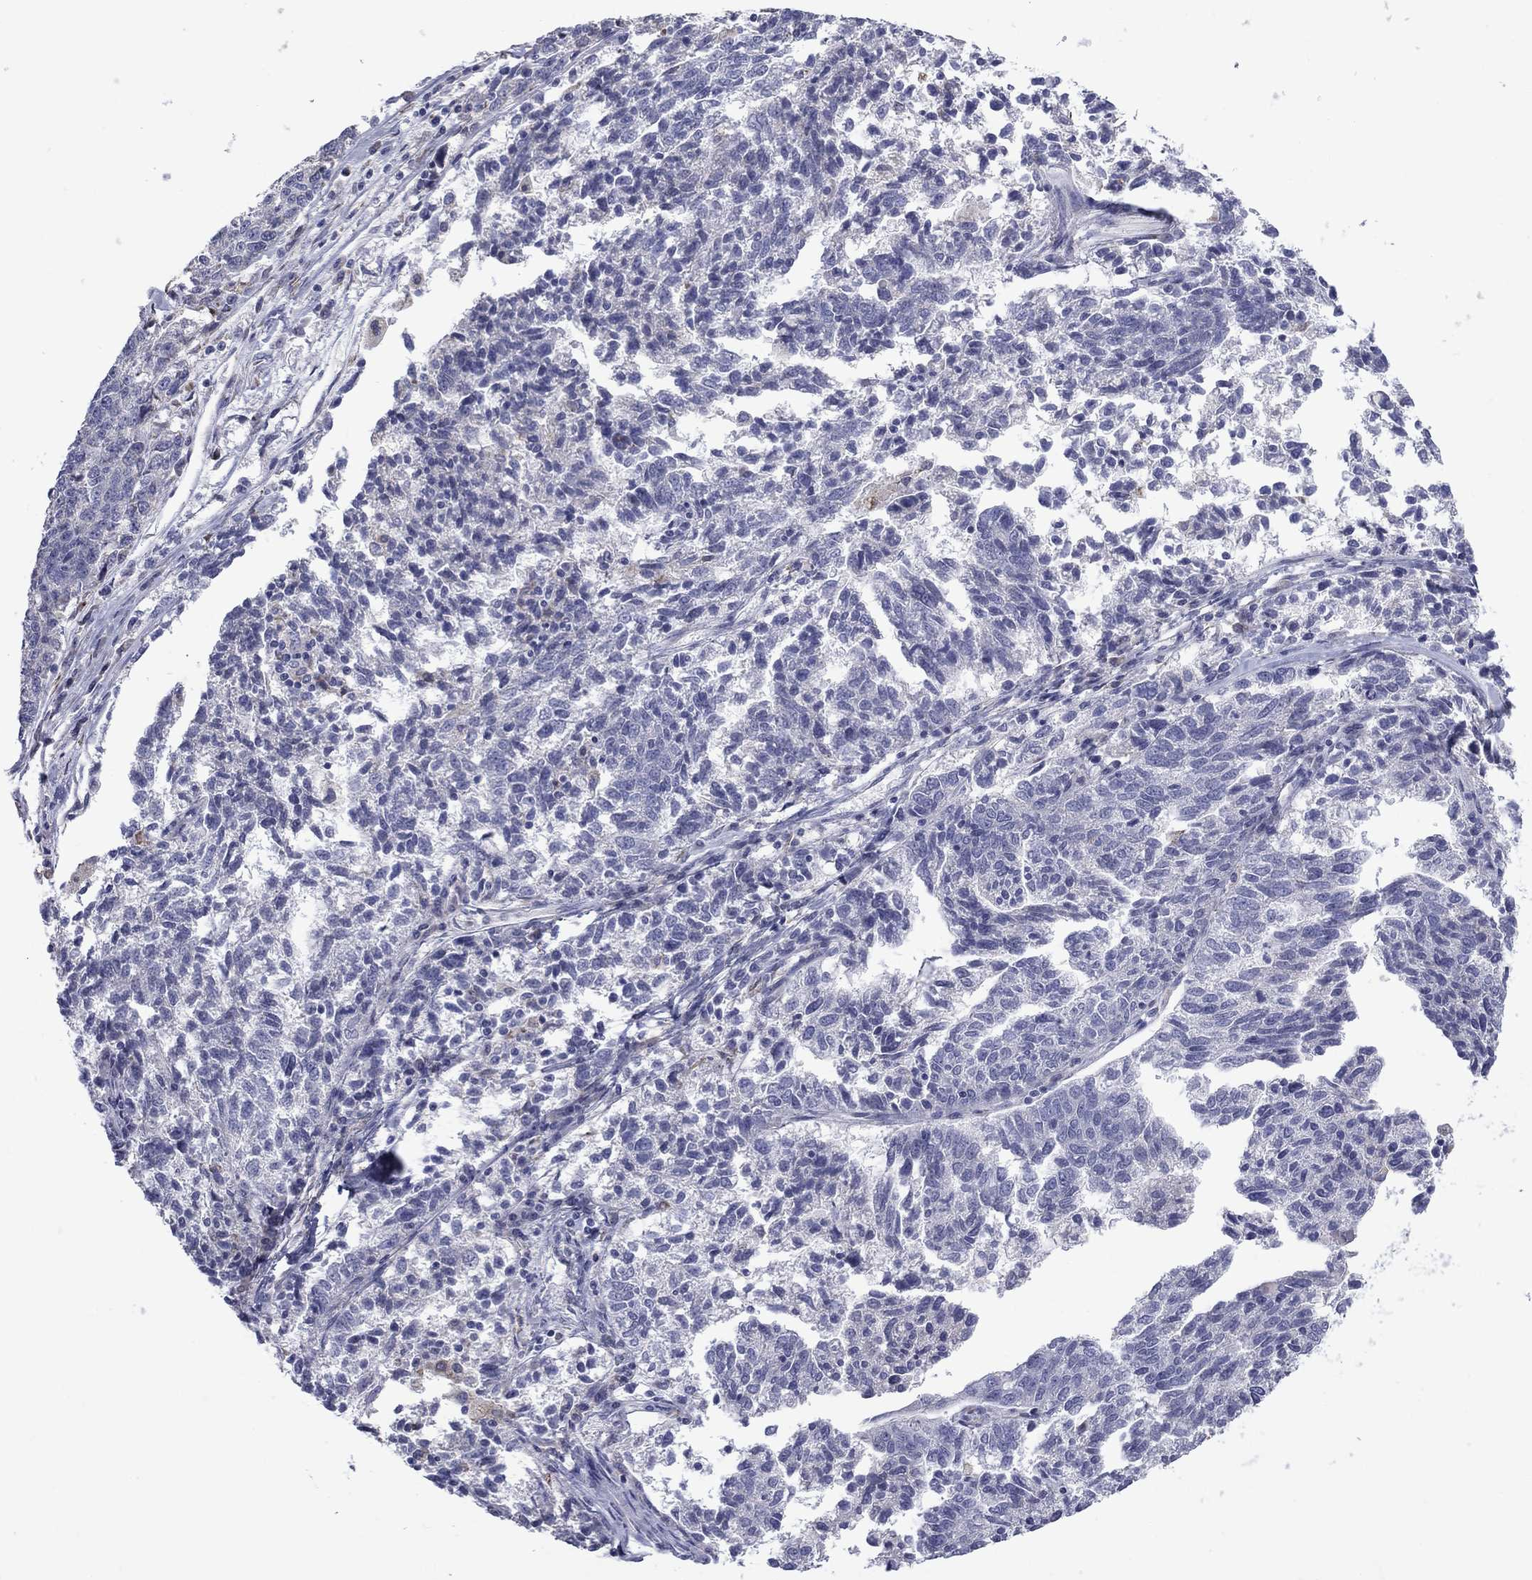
{"staining": {"intensity": "negative", "quantity": "none", "location": "none"}, "tissue": "ovarian cancer", "cell_type": "Tumor cells", "image_type": "cancer", "snomed": [{"axis": "morphology", "description": "Cystadenocarcinoma, serous, NOS"}, {"axis": "topography", "description": "Ovary"}], "caption": "Tumor cells are negative for brown protein staining in ovarian cancer.", "gene": "TMPRSS11A", "patient": {"sex": "female", "age": 71}}